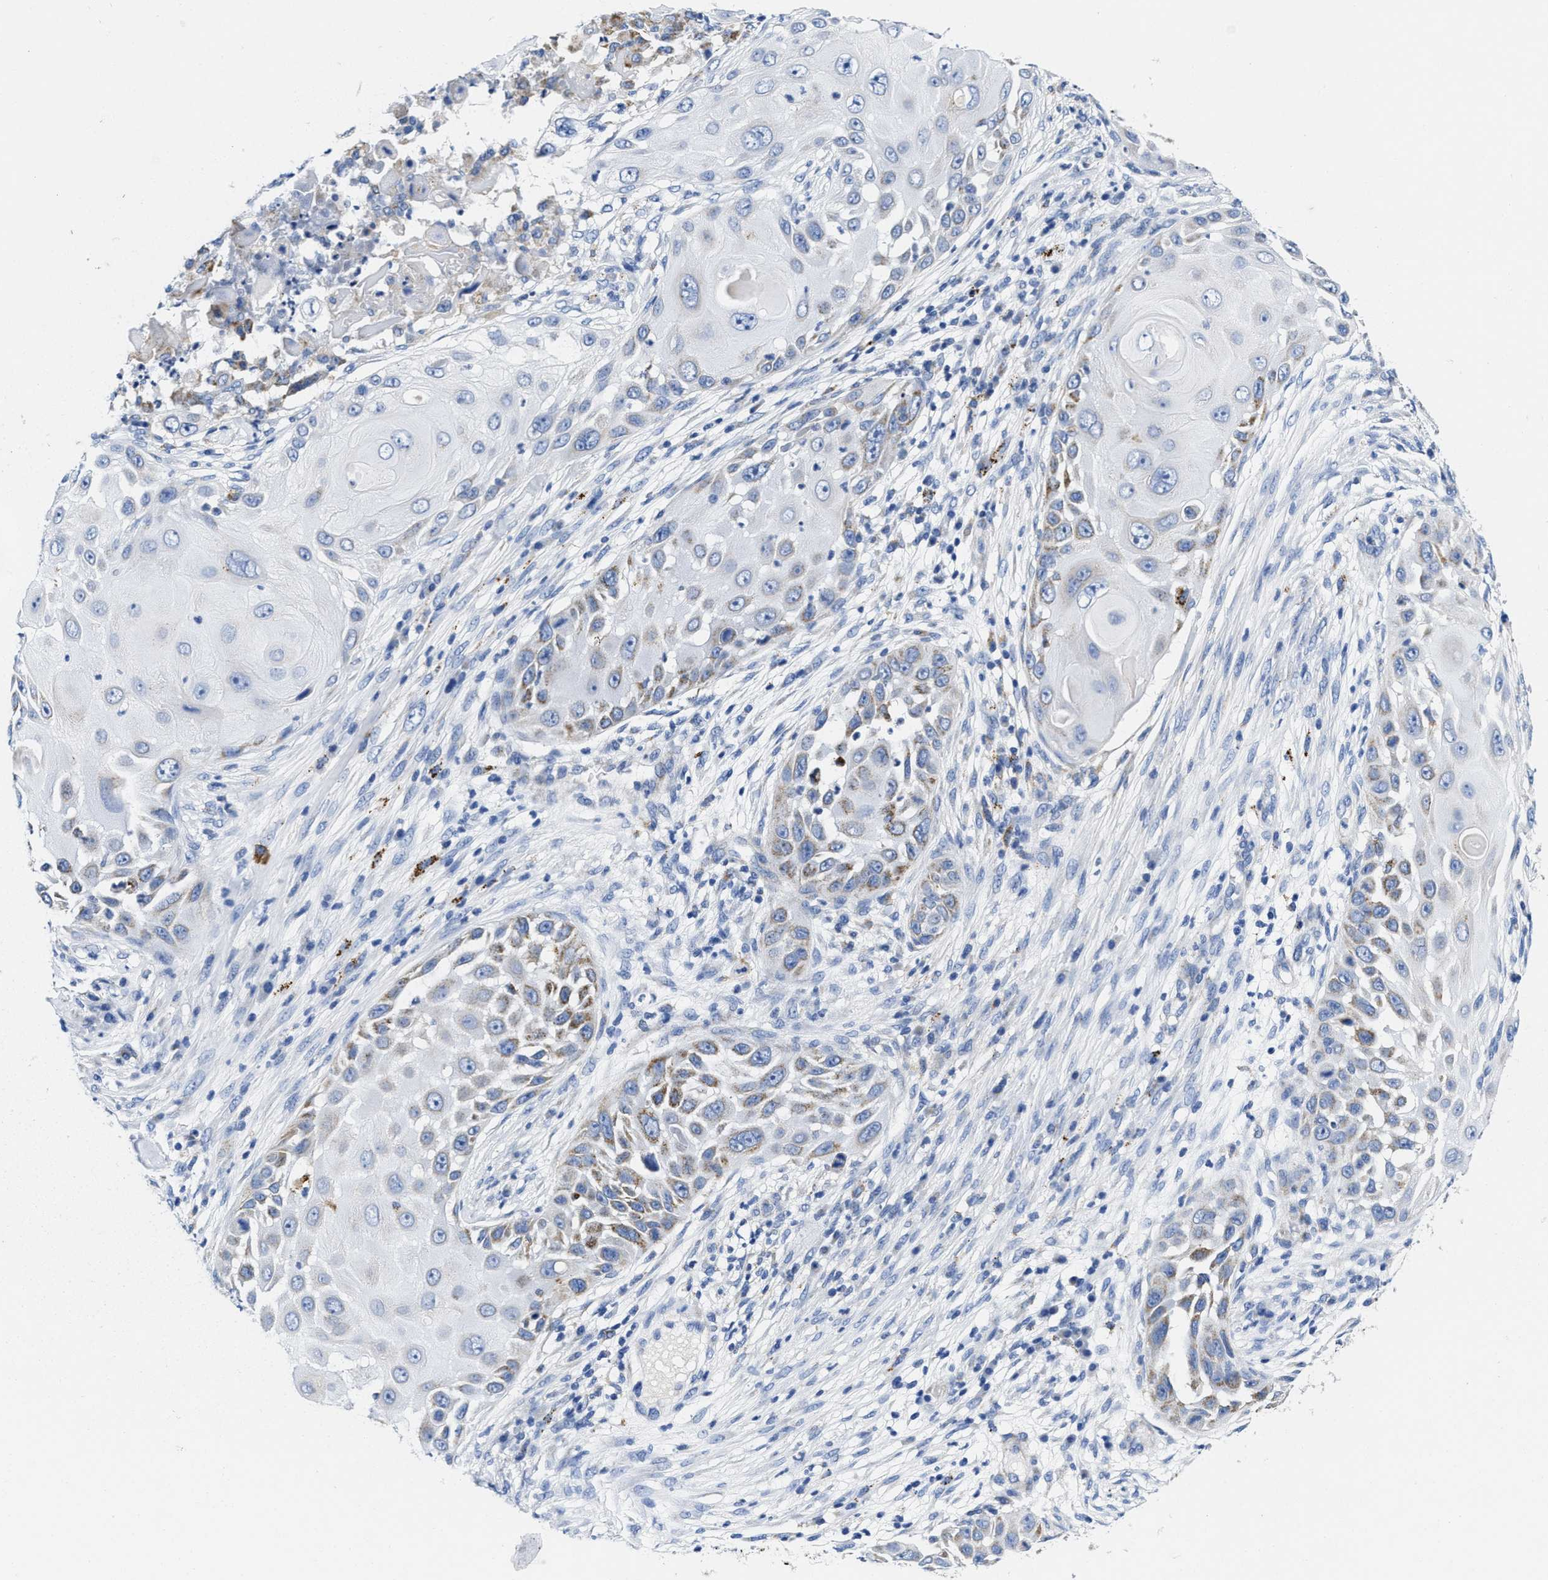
{"staining": {"intensity": "moderate", "quantity": "<25%", "location": "cytoplasmic/membranous"}, "tissue": "skin cancer", "cell_type": "Tumor cells", "image_type": "cancer", "snomed": [{"axis": "morphology", "description": "Squamous cell carcinoma, NOS"}, {"axis": "topography", "description": "Skin"}], "caption": "About <25% of tumor cells in human skin squamous cell carcinoma display moderate cytoplasmic/membranous protein staining as visualized by brown immunohistochemical staining.", "gene": "TBRG4", "patient": {"sex": "female", "age": 44}}